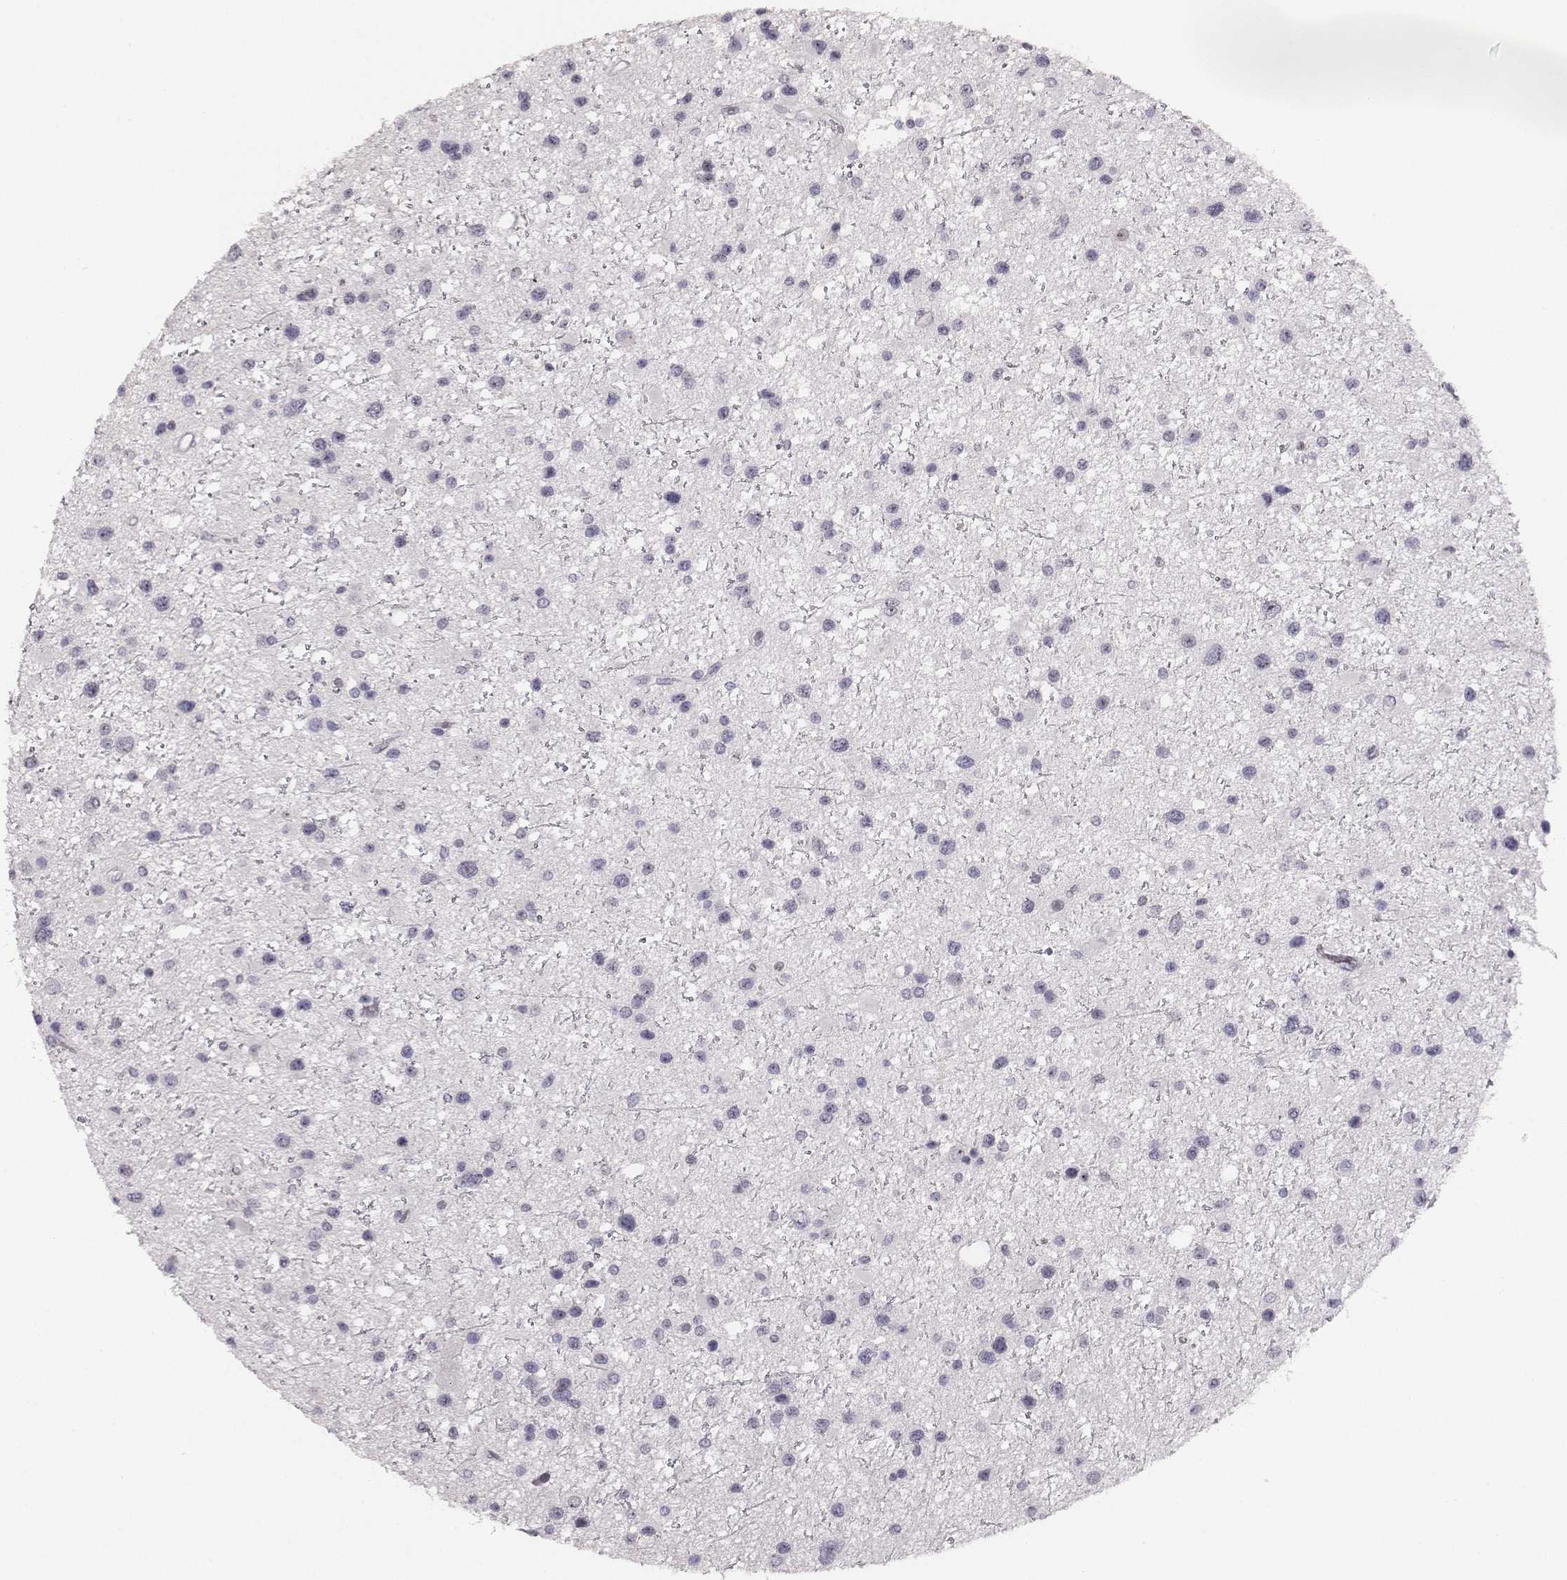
{"staining": {"intensity": "negative", "quantity": "none", "location": "none"}, "tissue": "glioma", "cell_type": "Tumor cells", "image_type": "cancer", "snomed": [{"axis": "morphology", "description": "Glioma, malignant, Low grade"}, {"axis": "topography", "description": "Brain"}], "caption": "Protein analysis of malignant low-grade glioma shows no significant staining in tumor cells.", "gene": "NIFK", "patient": {"sex": "female", "age": 32}}